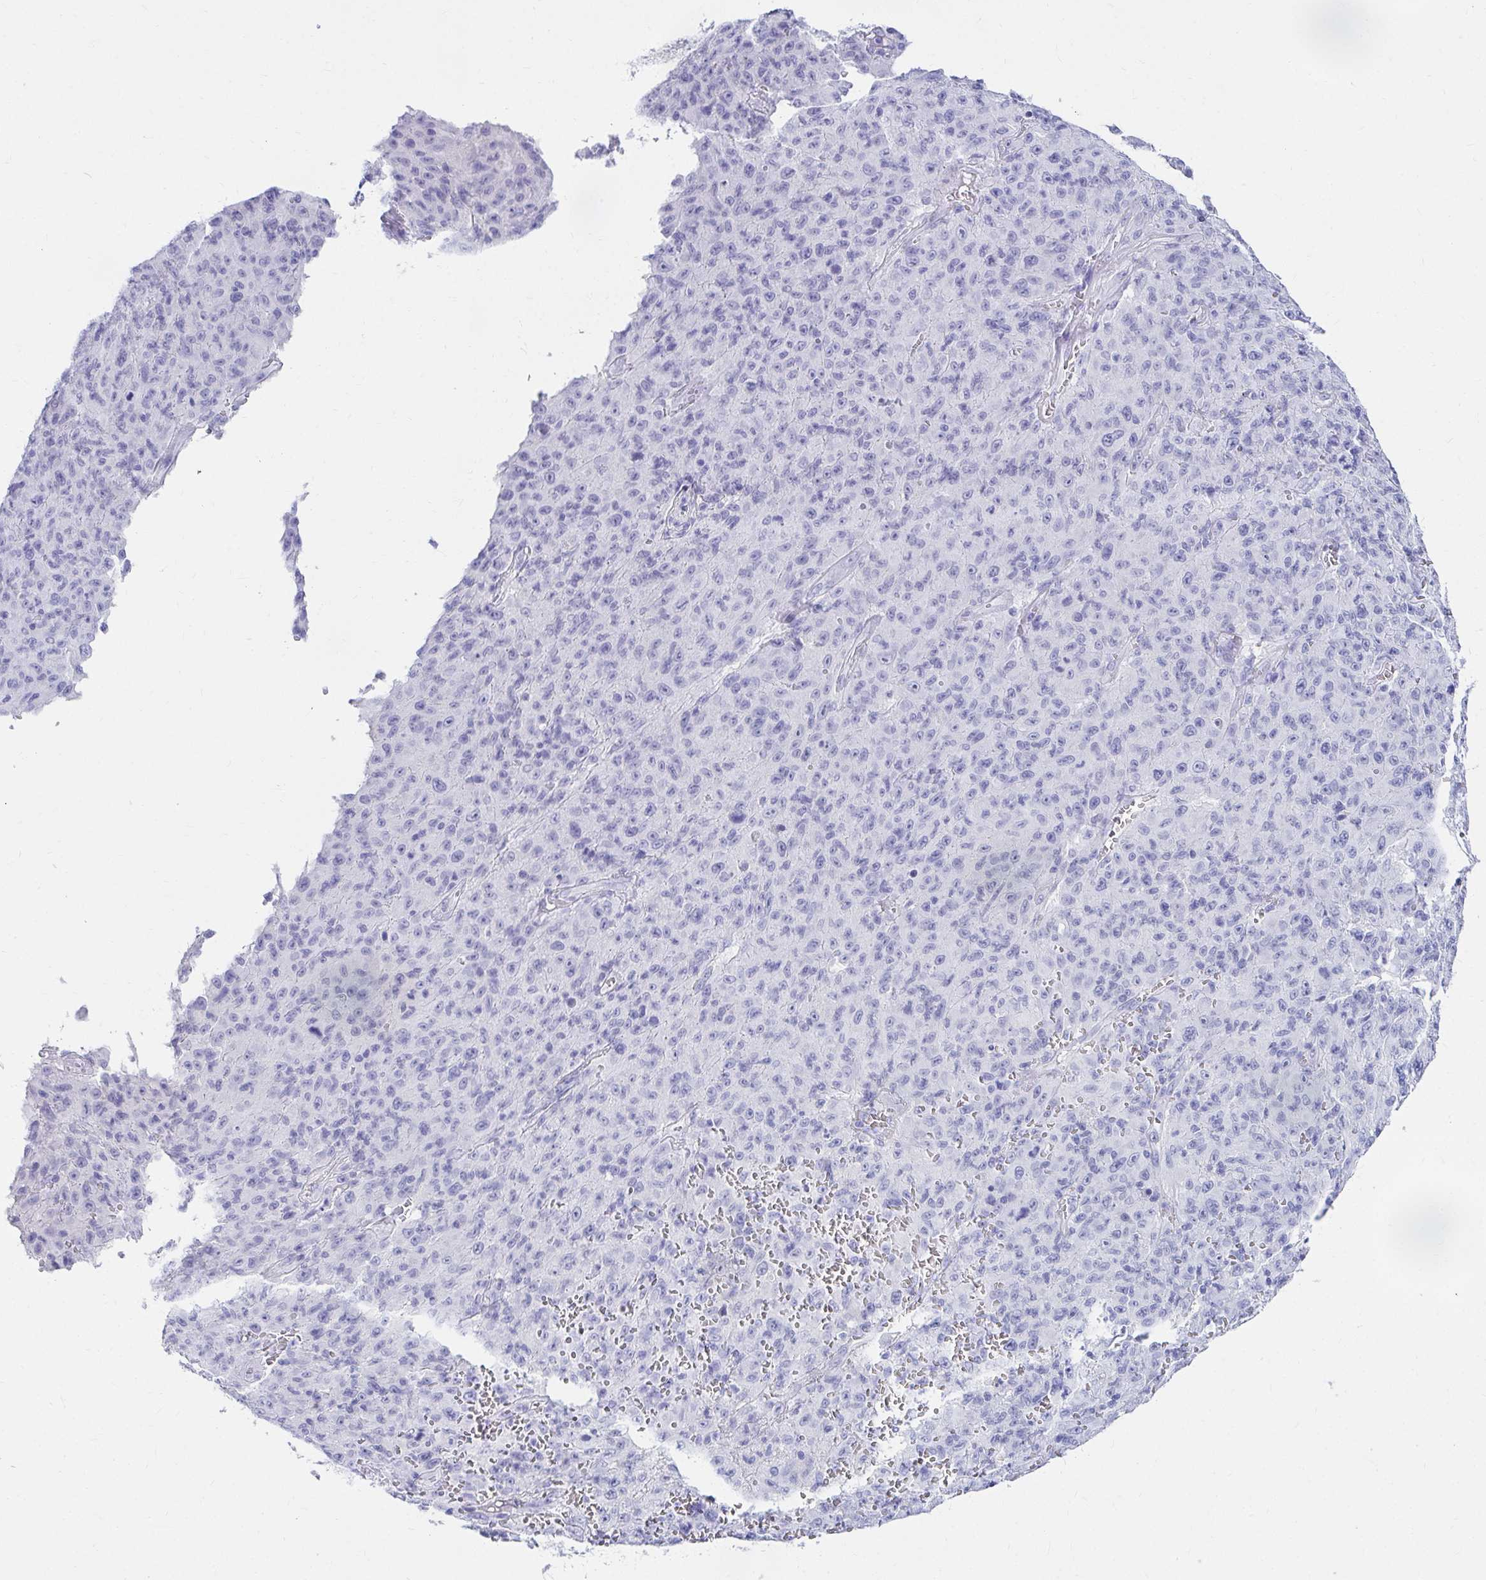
{"staining": {"intensity": "negative", "quantity": "none", "location": "none"}, "tissue": "melanoma", "cell_type": "Tumor cells", "image_type": "cancer", "snomed": [{"axis": "morphology", "description": "Malignant melanoma, NOS"}, {"axis": "topography", "description": "Skin"}], "caption": "Tumor cells show no significant staining in melanoma. Nuclei are stained in blue.", "gene": "DPEP3", "patient": {"sex": "male", "age": 46}}